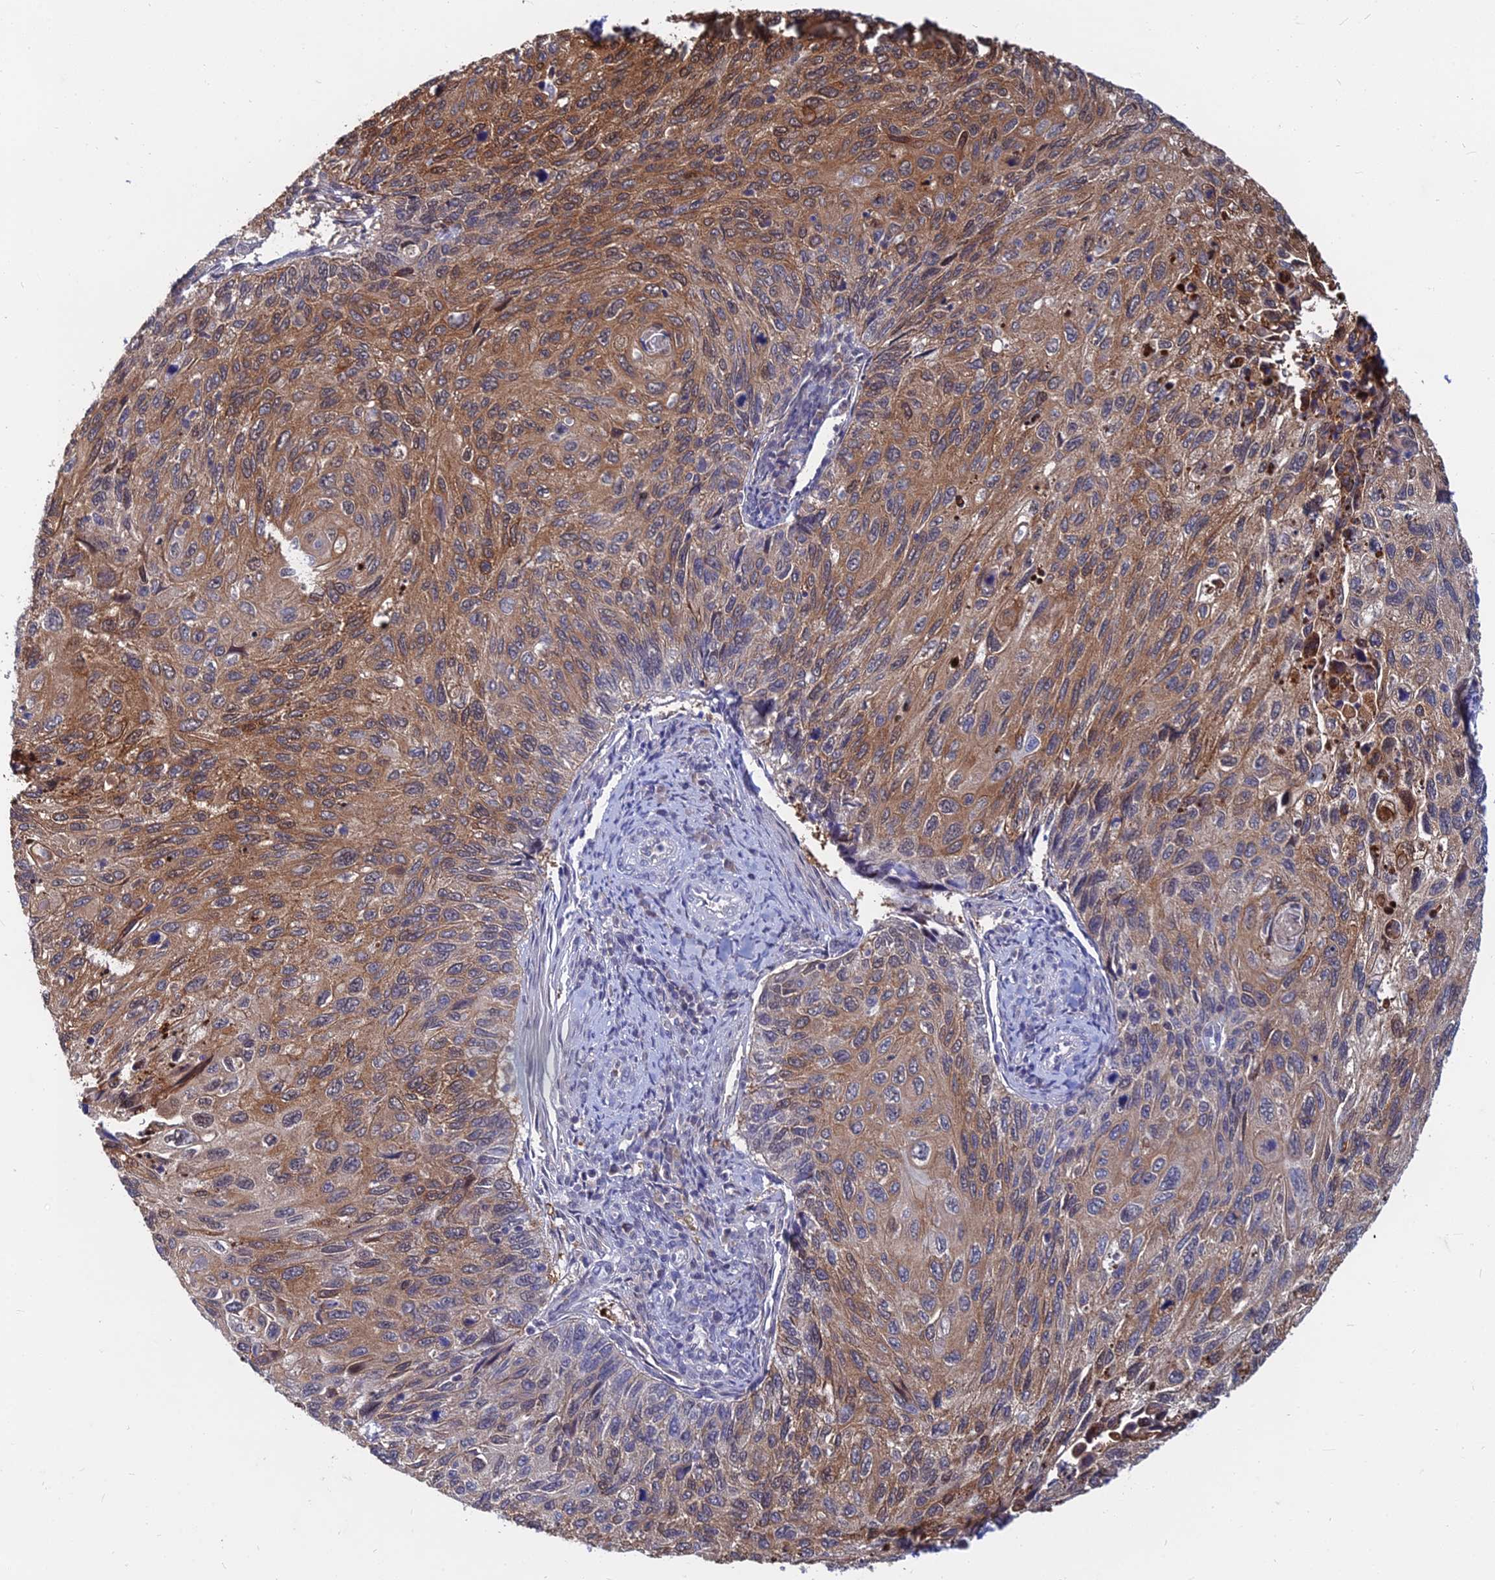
{"staining": {"intensity": "moderate", "quantity": ">75%", "location": "cytoplasmic/membranous"}, "tissue": "cervical cancer", "cell_type": "Tumor cells", "image_type": "cancer", "snomed": [{"axis": "morphology", "description": "Squamous cell carcinoma, NOS"}, {"axis": "topography", "description": "Cervix"}], "caption": "Immunohistochemistry staining of cervical cancer (squamous cell carcinoma), which demonstrates medium levels of moderate cytoplasmic/membranous staining in approximately >75% of tumor cells indicating moderate cytoplasmic/membranous protein staining. The staining was performed using DAB (brown) for protein detection and nuclei were counterstained in hematoxylin (blue).", "gene": "B3GALT4", "patient": {"sex": "female", "age": 70}}